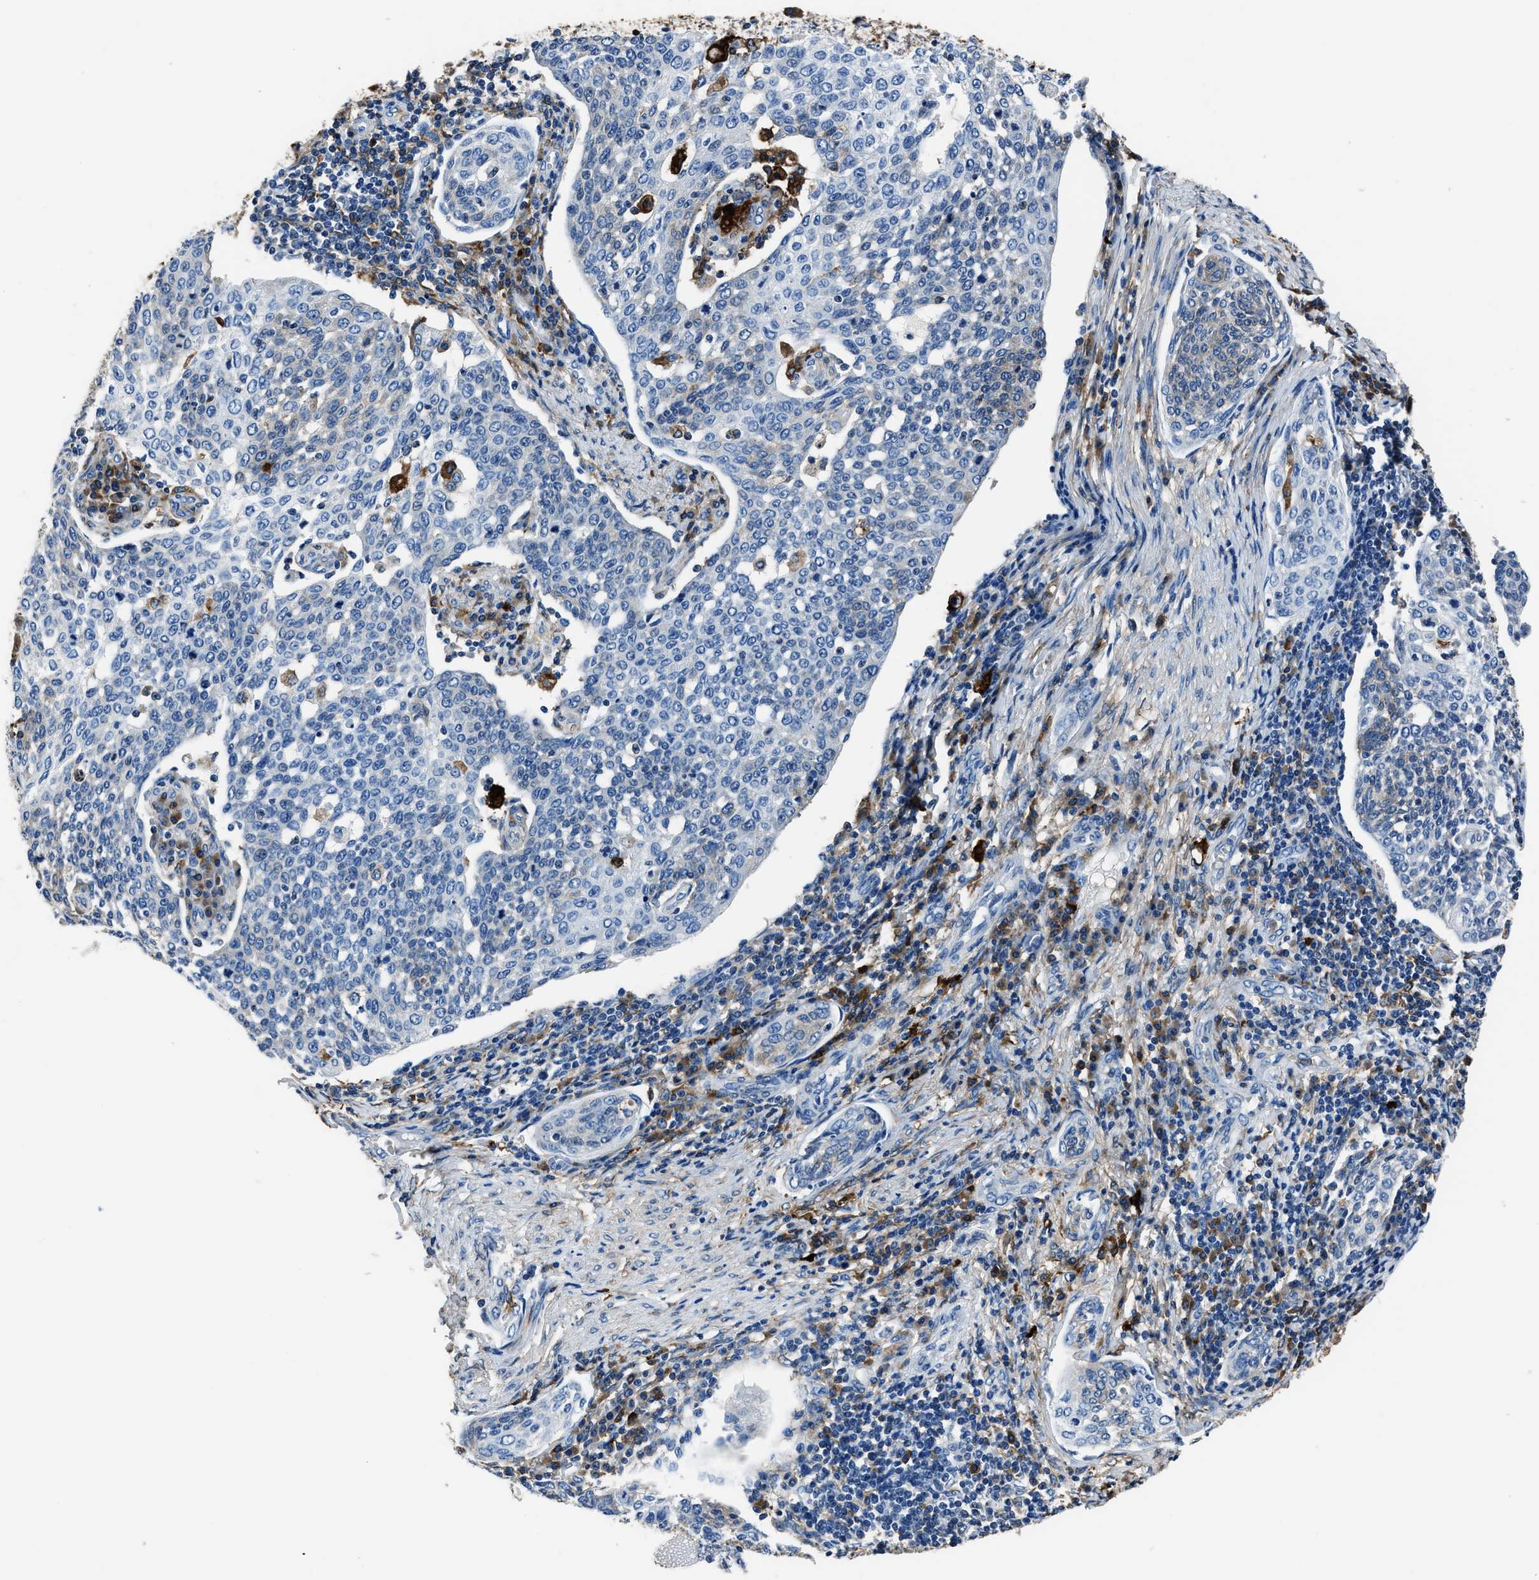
{"staining": {"intensity": "negative", "quantity": "none", "location": "none"}, "tissue": "cervical cancer", "cell_type": "Tumor cells", "image_type": "cancer", "snomed": [{"axis": "morphology", "description": "Squamous cell carcinoma, NOS"}, {"axis": "topography", "description": "Cervix"}], "caption": "Immunohistochemistry of human squamous cell carcinoma (cervical) demonstrates no staining in tumor cells. (DAB (3,3'-diaminobenzidine) immunohistochemistry (IHC) visualized using brightfield microscopy, high magnification).", "gene": "FTL", "patient": {"sex": "female", "age": 34}}